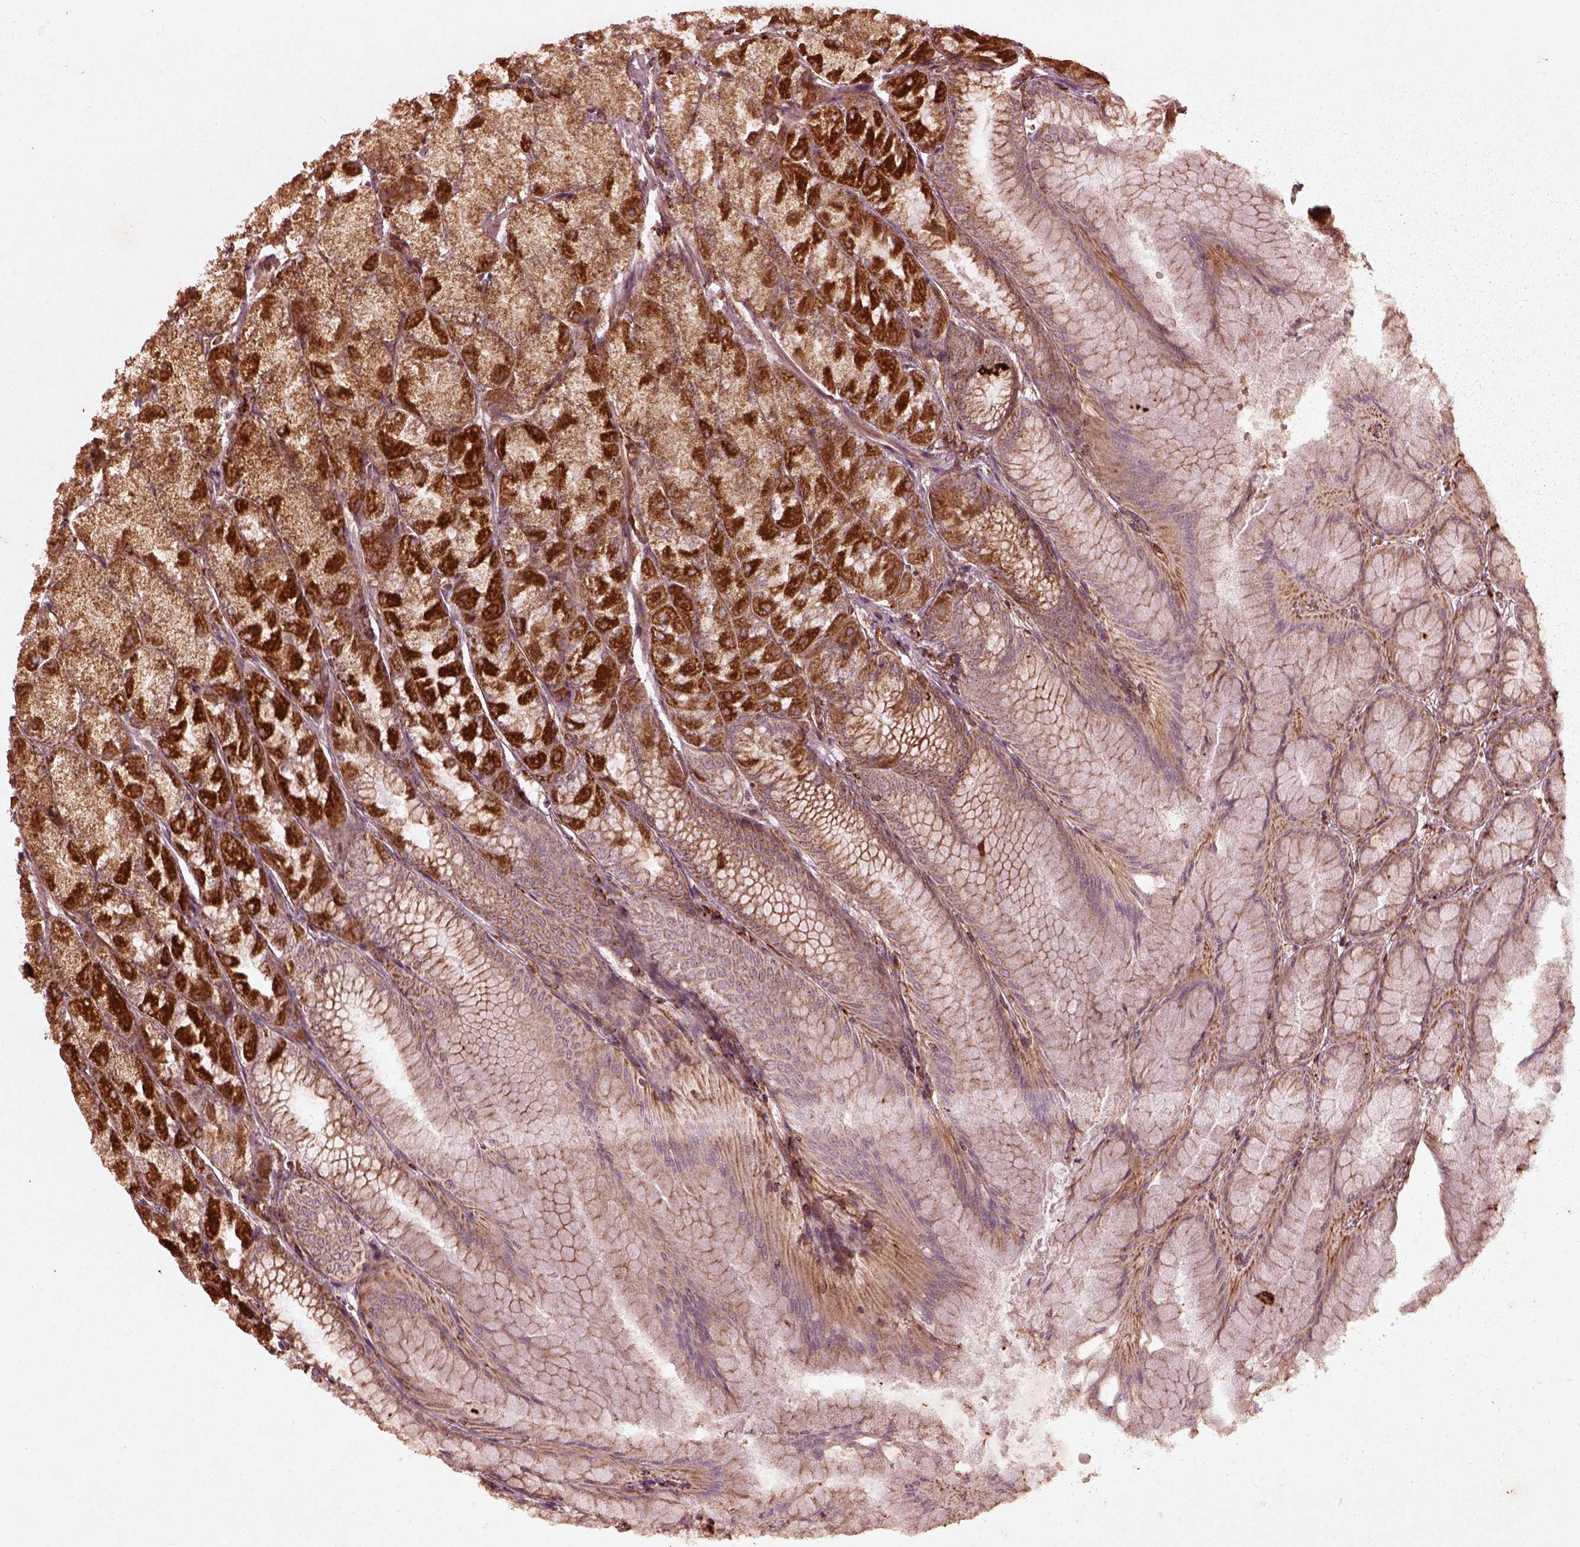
{"staining": {"intensity": "strong", "quantity": "25%-75%", "location": "cytoplasmic/membranous"}, "tissue": "stomach", "cell_type": "Glandular cells", "image_type": "normal", "snomed": [{"axis": "morphology", "description": "Normal tissue, NOS"}, {"axis": "topography", "description": "Stomach, upper"}], "caption": "IHC histopathology image of normal stomach stained for a protein (brown), which displays high levels of strong cytoplasmic/membranous positivity in about 25%-75% of glandular cells.", "gene": "ENSG00000285130", "patient": {"sex": "male", "age": 60}}